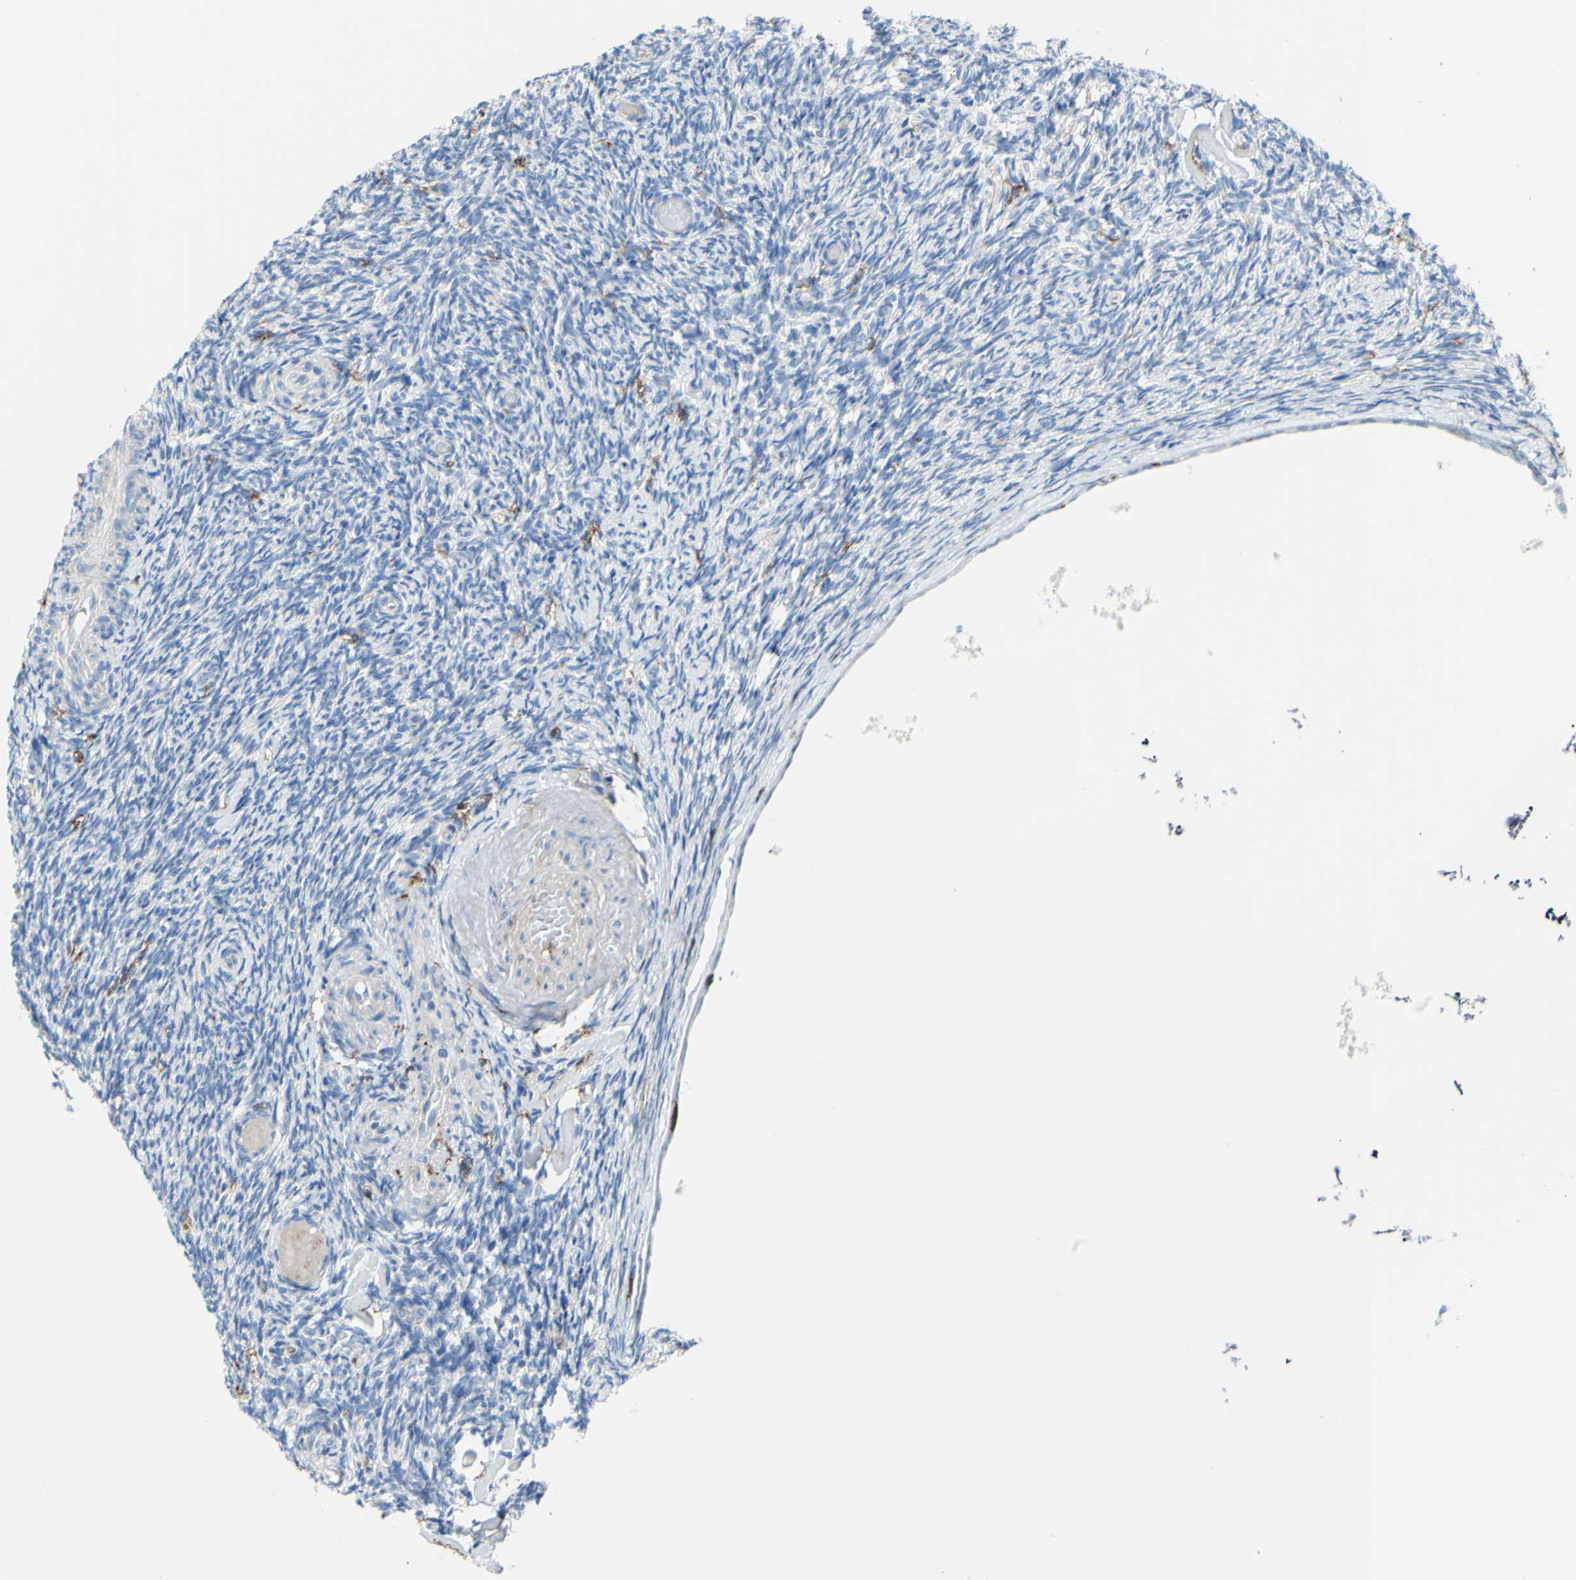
{"staining": {"intensity": "negative", "quantity": "none", "location": "none"}, "tissue": "ovary", "cell_type": "Ovarian stroma cells", "image_type": "normal", "snomed": [{"axis": "morphology", "description": "Normal tissue, NOS"}, {"axis": "topography", "description": "Ovary"}], "caption": "Image shows no significant protein staining in ovarian stroma cells of benign ovary.", "gene": "FCGR2A", "patient": {"sex": "female", "age": 60}}